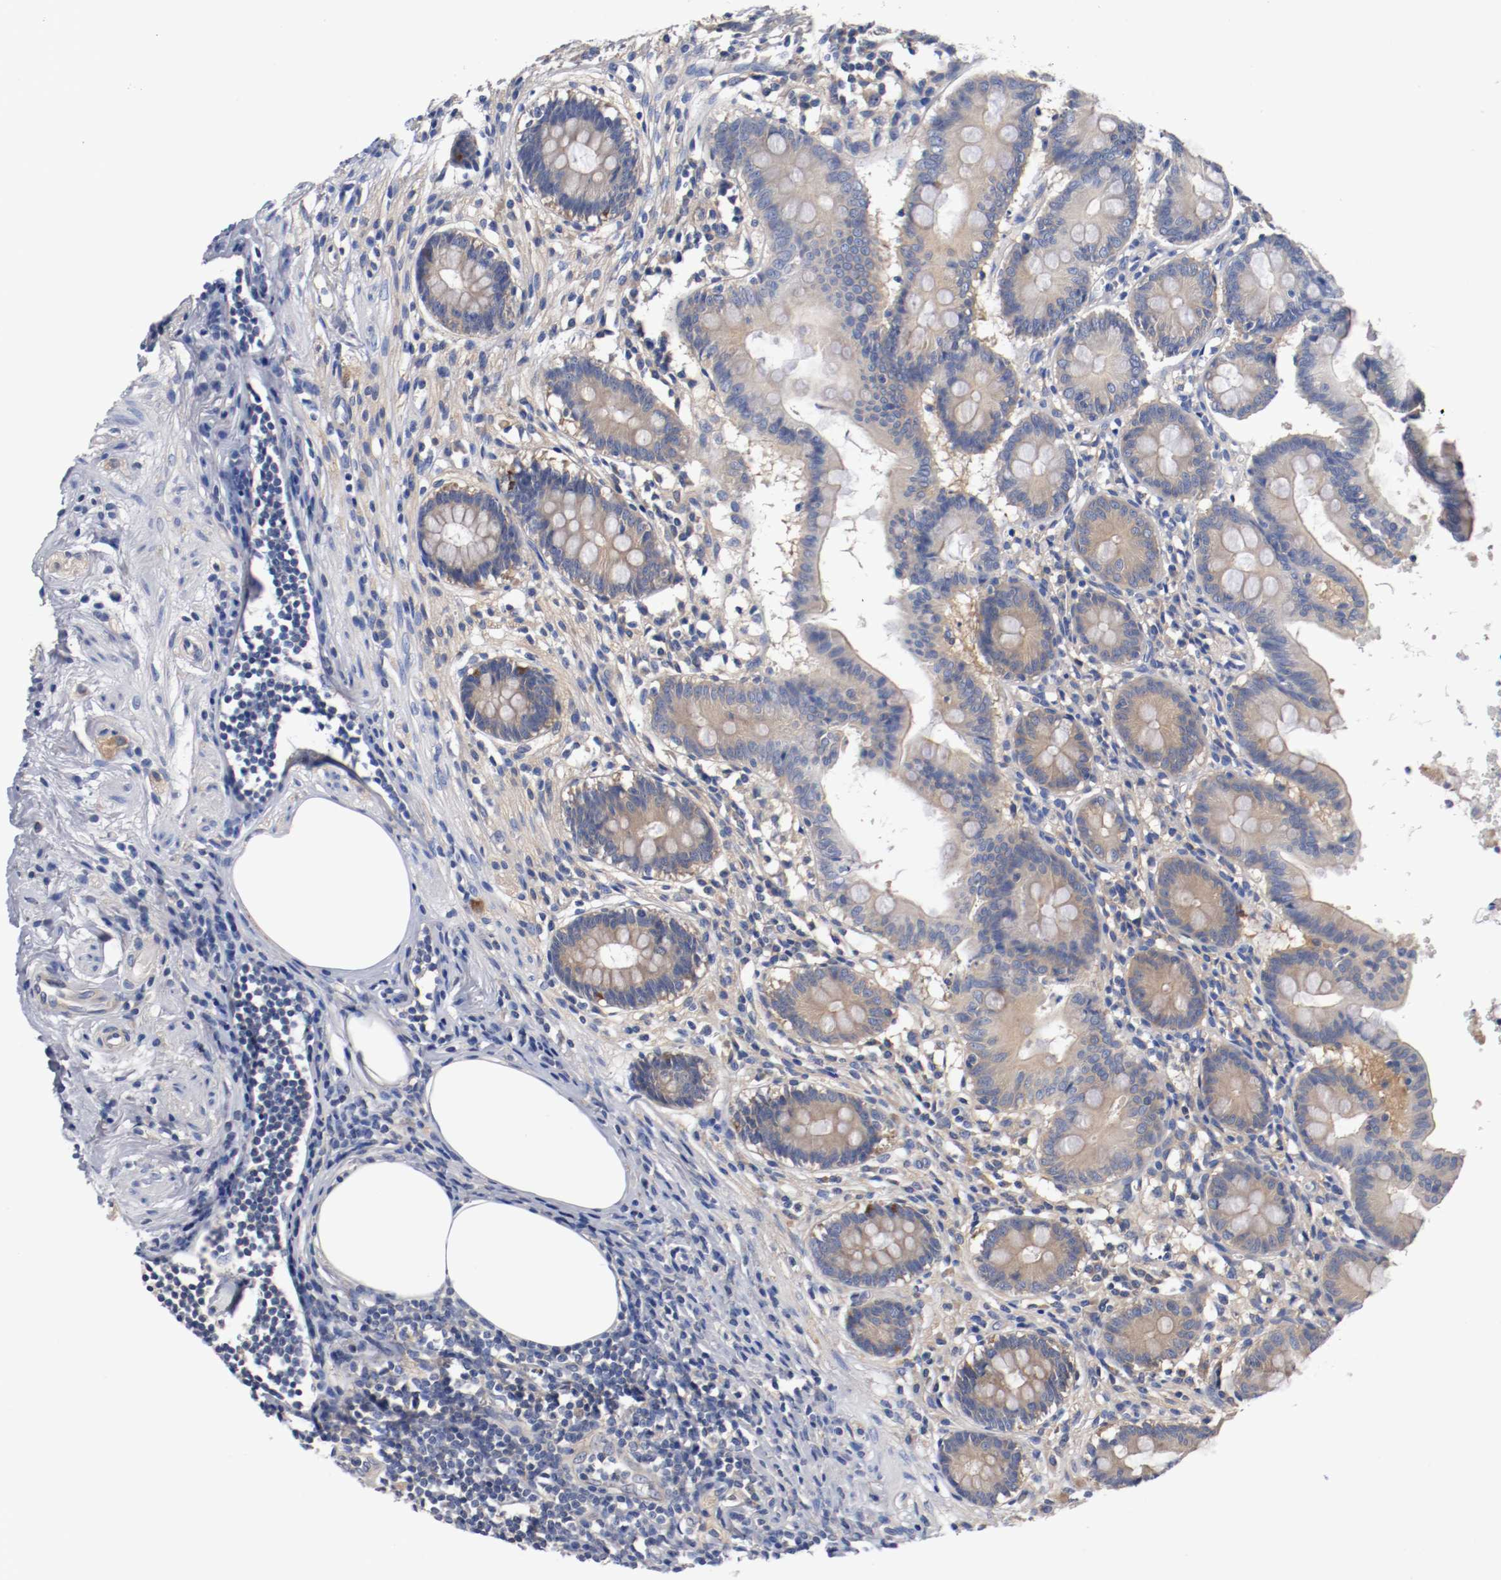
{"staining": {"intensity": "moderate", "quantity": ">75%", "location": "cytoplasmic/membranous"}, "tissue": "appendix", "cell_type": "Glandular cells", "image_type": "normal", "snomed": [{"axis": "morphology", "description": "Normal tissue, NOS"}, {"axis": "topography", "description": "Appendix"}], "caption": "A histopathology image showing moderate cytoplasmic/membranous positivity in approximately >75% of glandular cells in benign appendix, as visualized by brown immunohistochemical staining.", "gene": "HGS", "patient": {"sex": "female", "age": 50}}